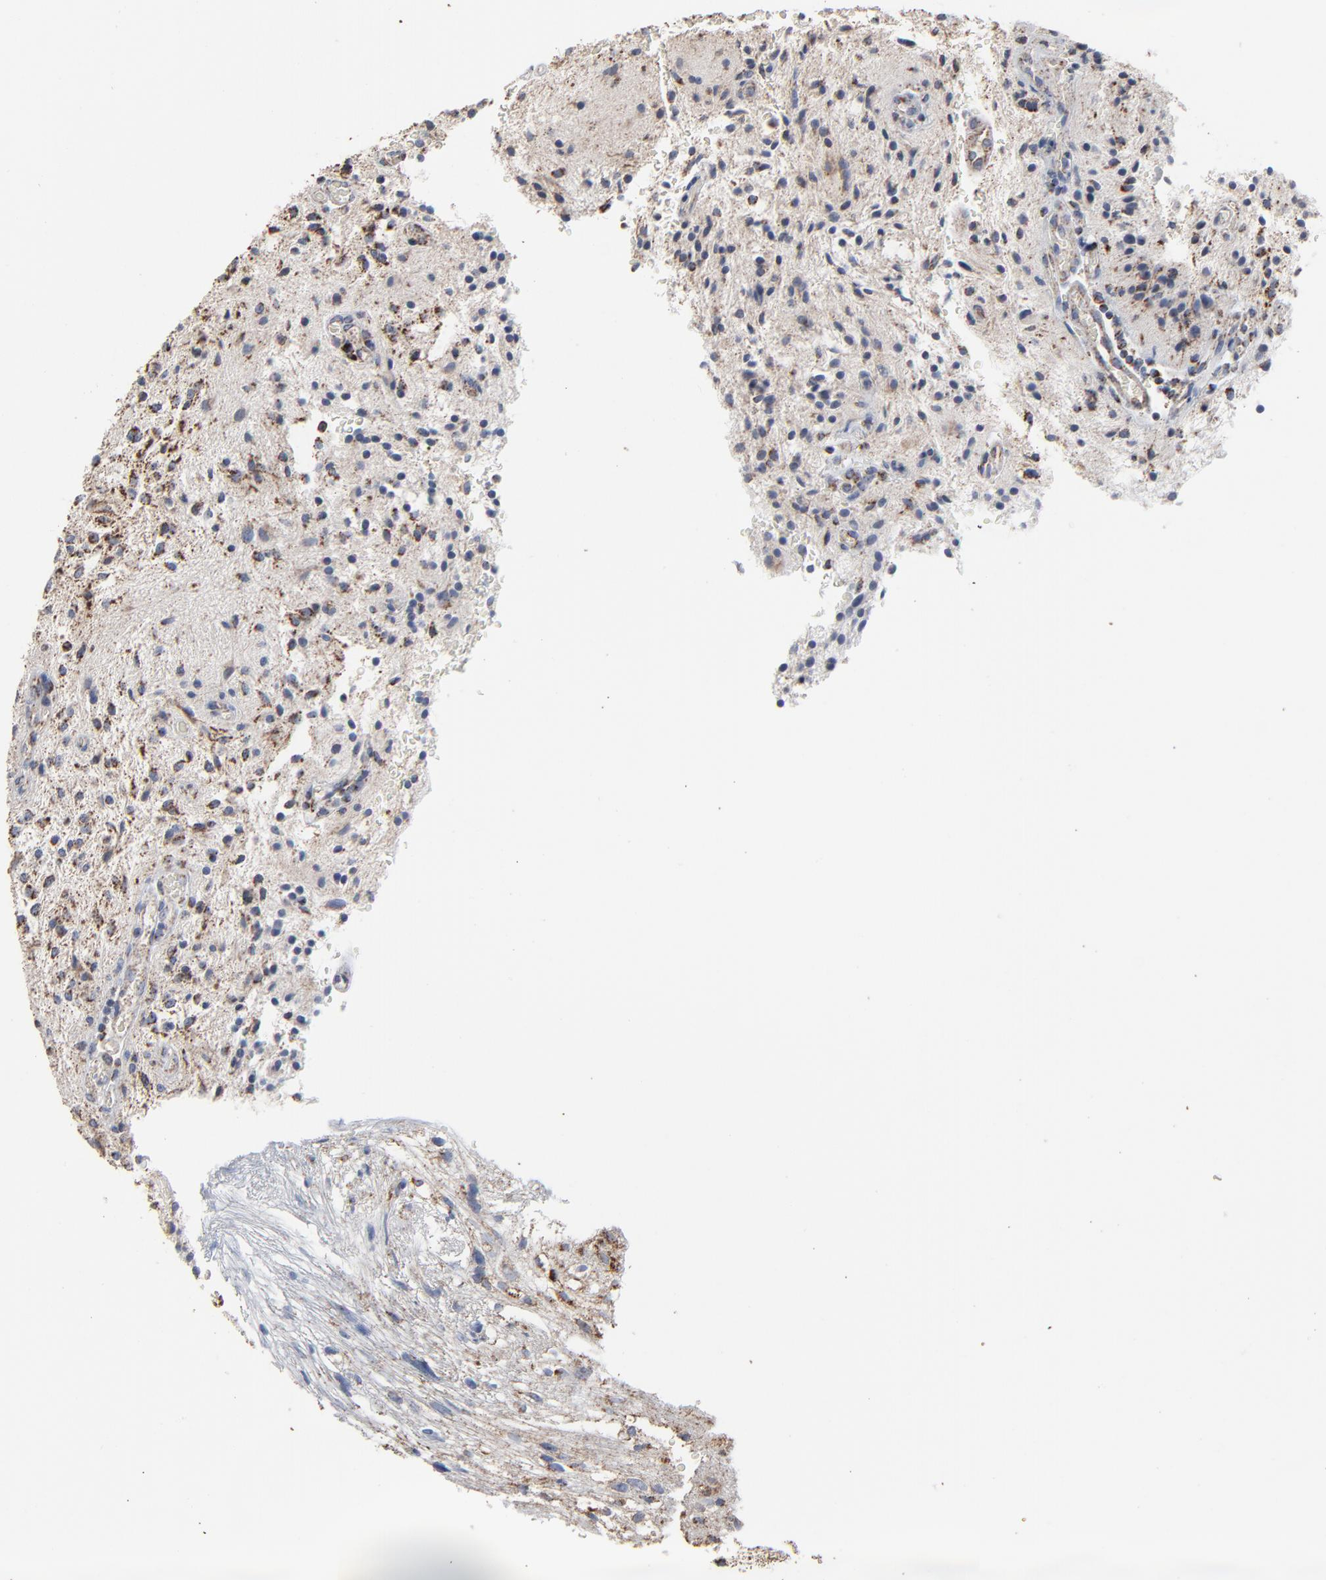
{"staining": {"intensity": "strong", "quantity": ">75%", "location": "cytoplasmic/membranous"}, "tissue": "glioma", "cell_type": "Tumor cells", "image_type": "cancer", "snomed": [{"axis": "morphology", "description": "Glioma, malignant, NOS"}, {"axis": "topography", "description": "Cerebellum"}], "caption": "Glioma stained with immunohistochemistry shows strong cytoplasmic/membranous staining in about >75% of tumor cells. The protein is stained brown, and the nuclei are stained in blue (DAB IHC with brightfield microscopy, high magnification).", "gene": "UQCRC1", "patient": {"sex": "female", "age": 10}}